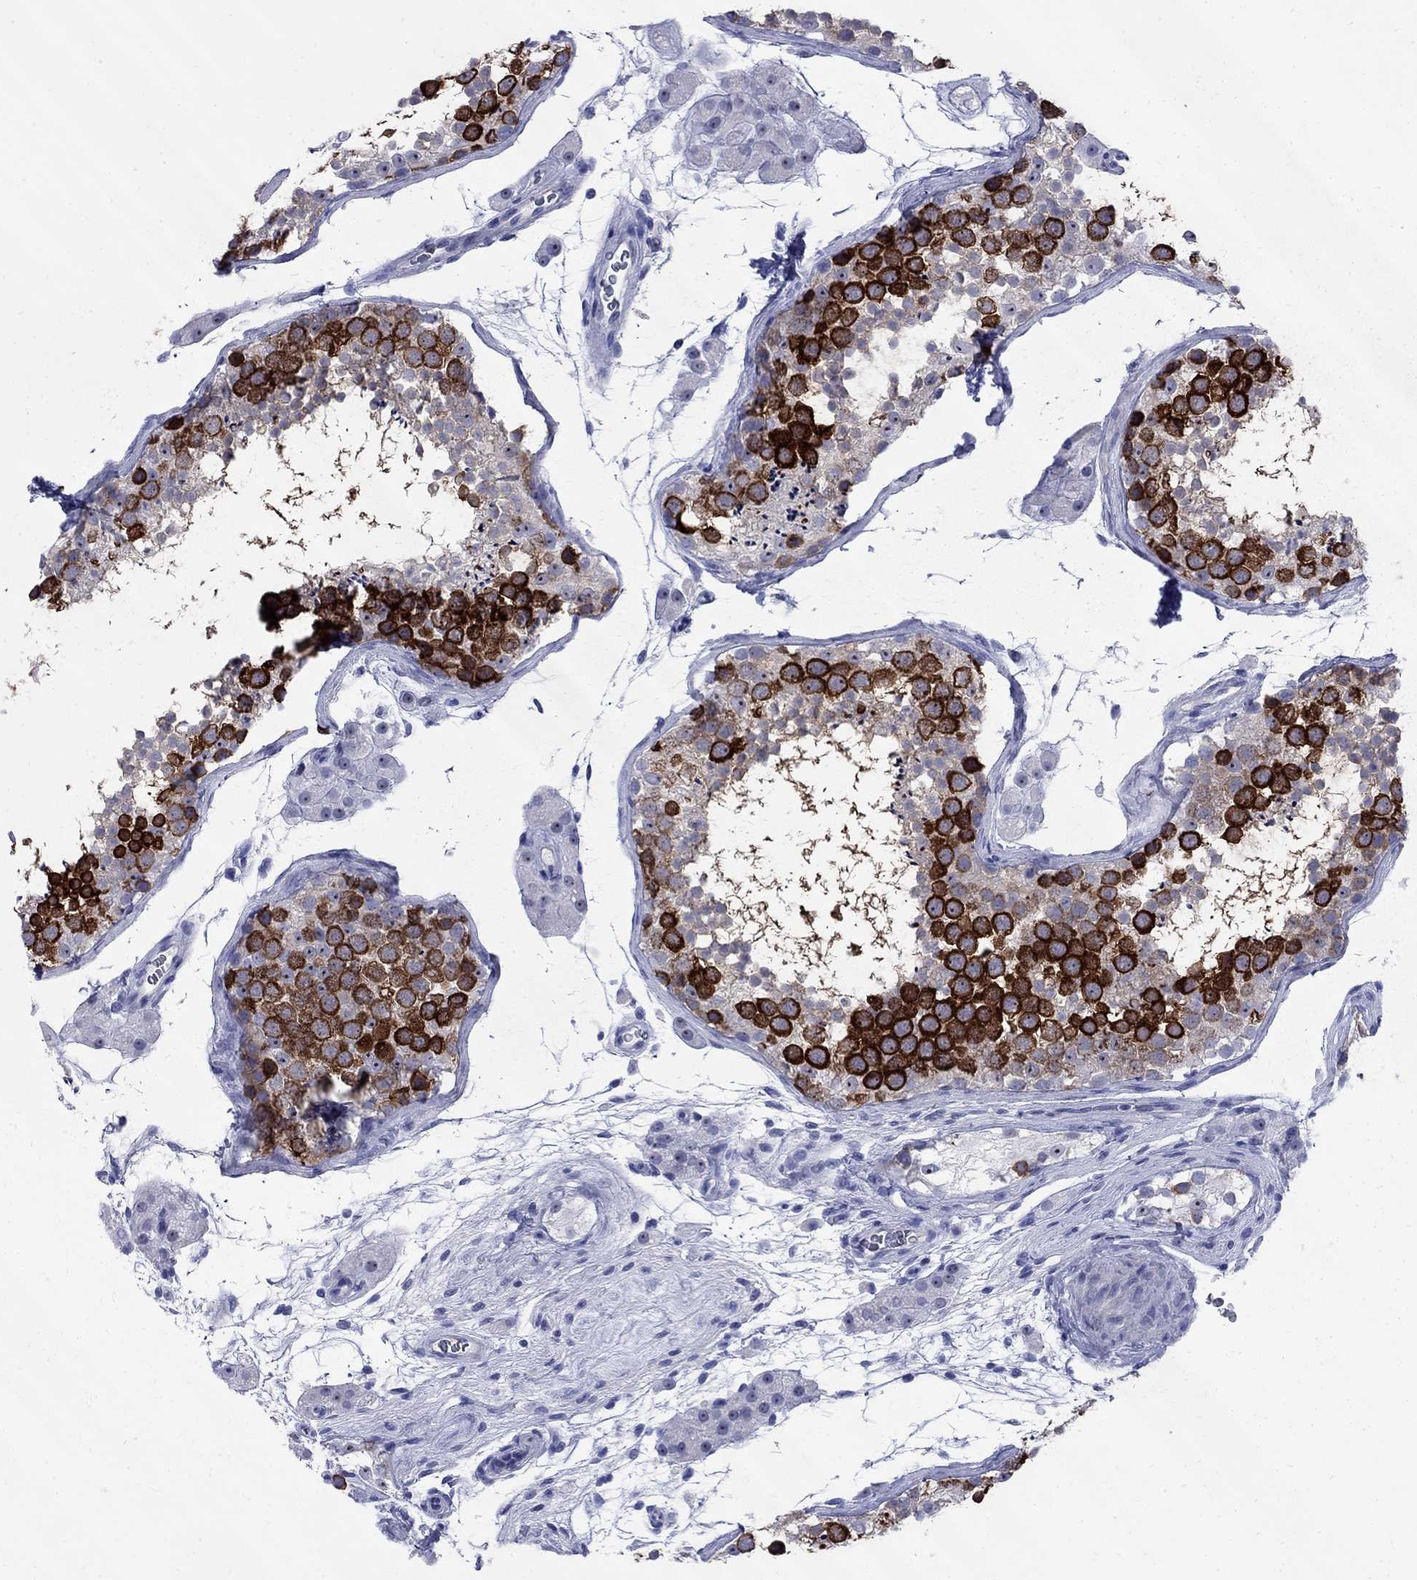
{"staining": {"intensity": "strong", "quantity": "25%-75%", "location": "cytoplasmic/membranous"}, "tissue": "testis", "cell_type": "Cells in seminiferous ducts", "image_type": "normal", "snomed": [{"axis": "morphology", "description": "Normal tissue, NOS"}, {"axis": "topography", "description": "Testis"}], "caption": "Immunohistochemistry histopathology image of normal testis: testis stained using immunohistochemistry reveals high levels of strong protein expression localized specifically in the cytoplasmic/membranous of cells in seminiferous ducts, appearing as a cytoplasmic/membranous brown color.", "gene": "TACC3", "patient": {"sex": "male", "age": 41}}